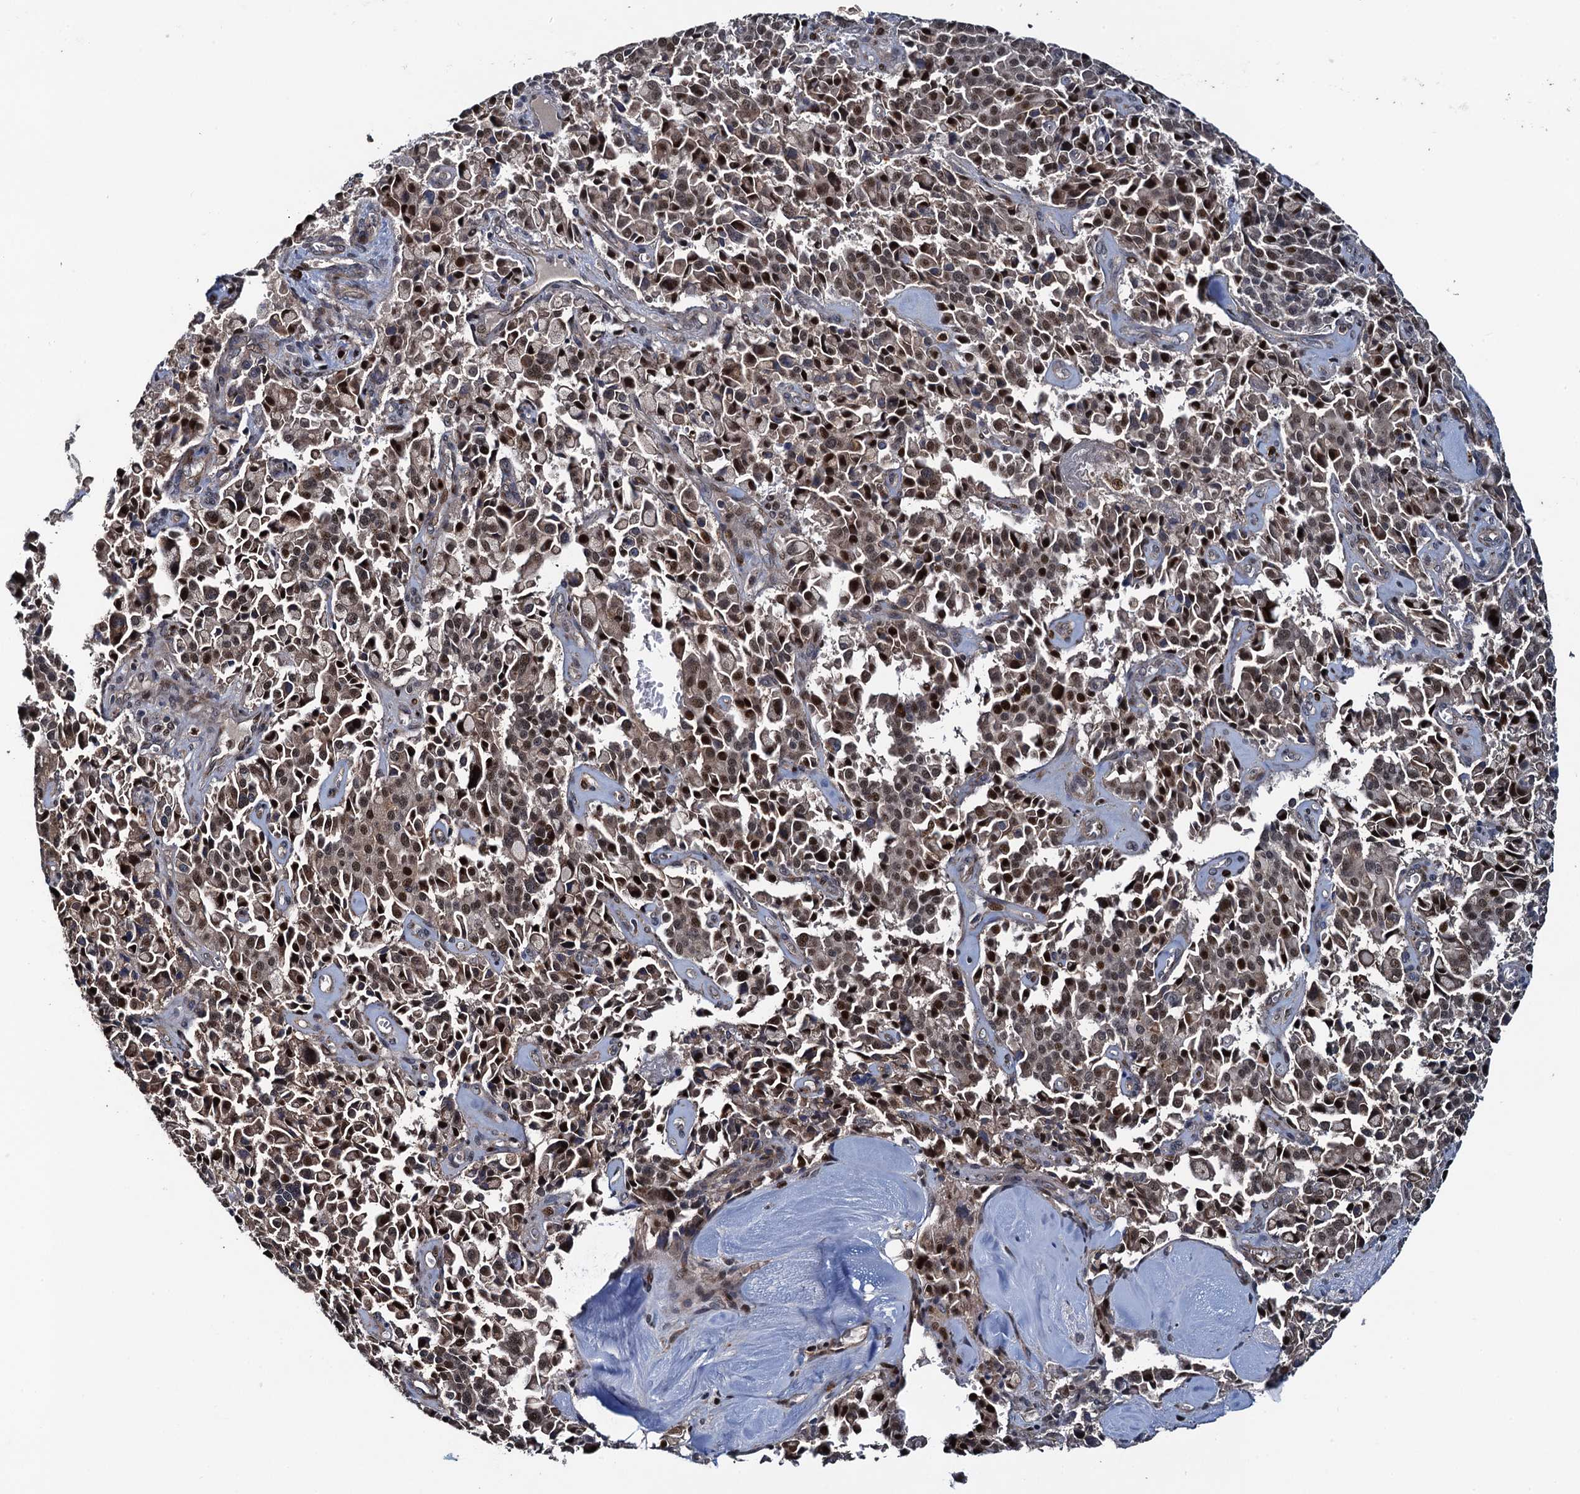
{"staining": {"intensity": "strong", "quantity": ">75%", "location": "nuclear"}, "tissue": "pancreatic cancer", "cell_type": "Tumor cells", "image_type": "cancer", "snomed": [{"axis": "morphology", "description": "Adenocarcinoma, NOS"}, {"axis": "topography", "description": "Pancreas"}], "caption": "Immunohistochemistry (DAB) staining of human adenocarcinoma (pancreatic) displays strong nuclear protein positivity in approximately >75% of tumor cells.", "gene": "ATOSA", "patient": {"sex": "male", "age": 65}}